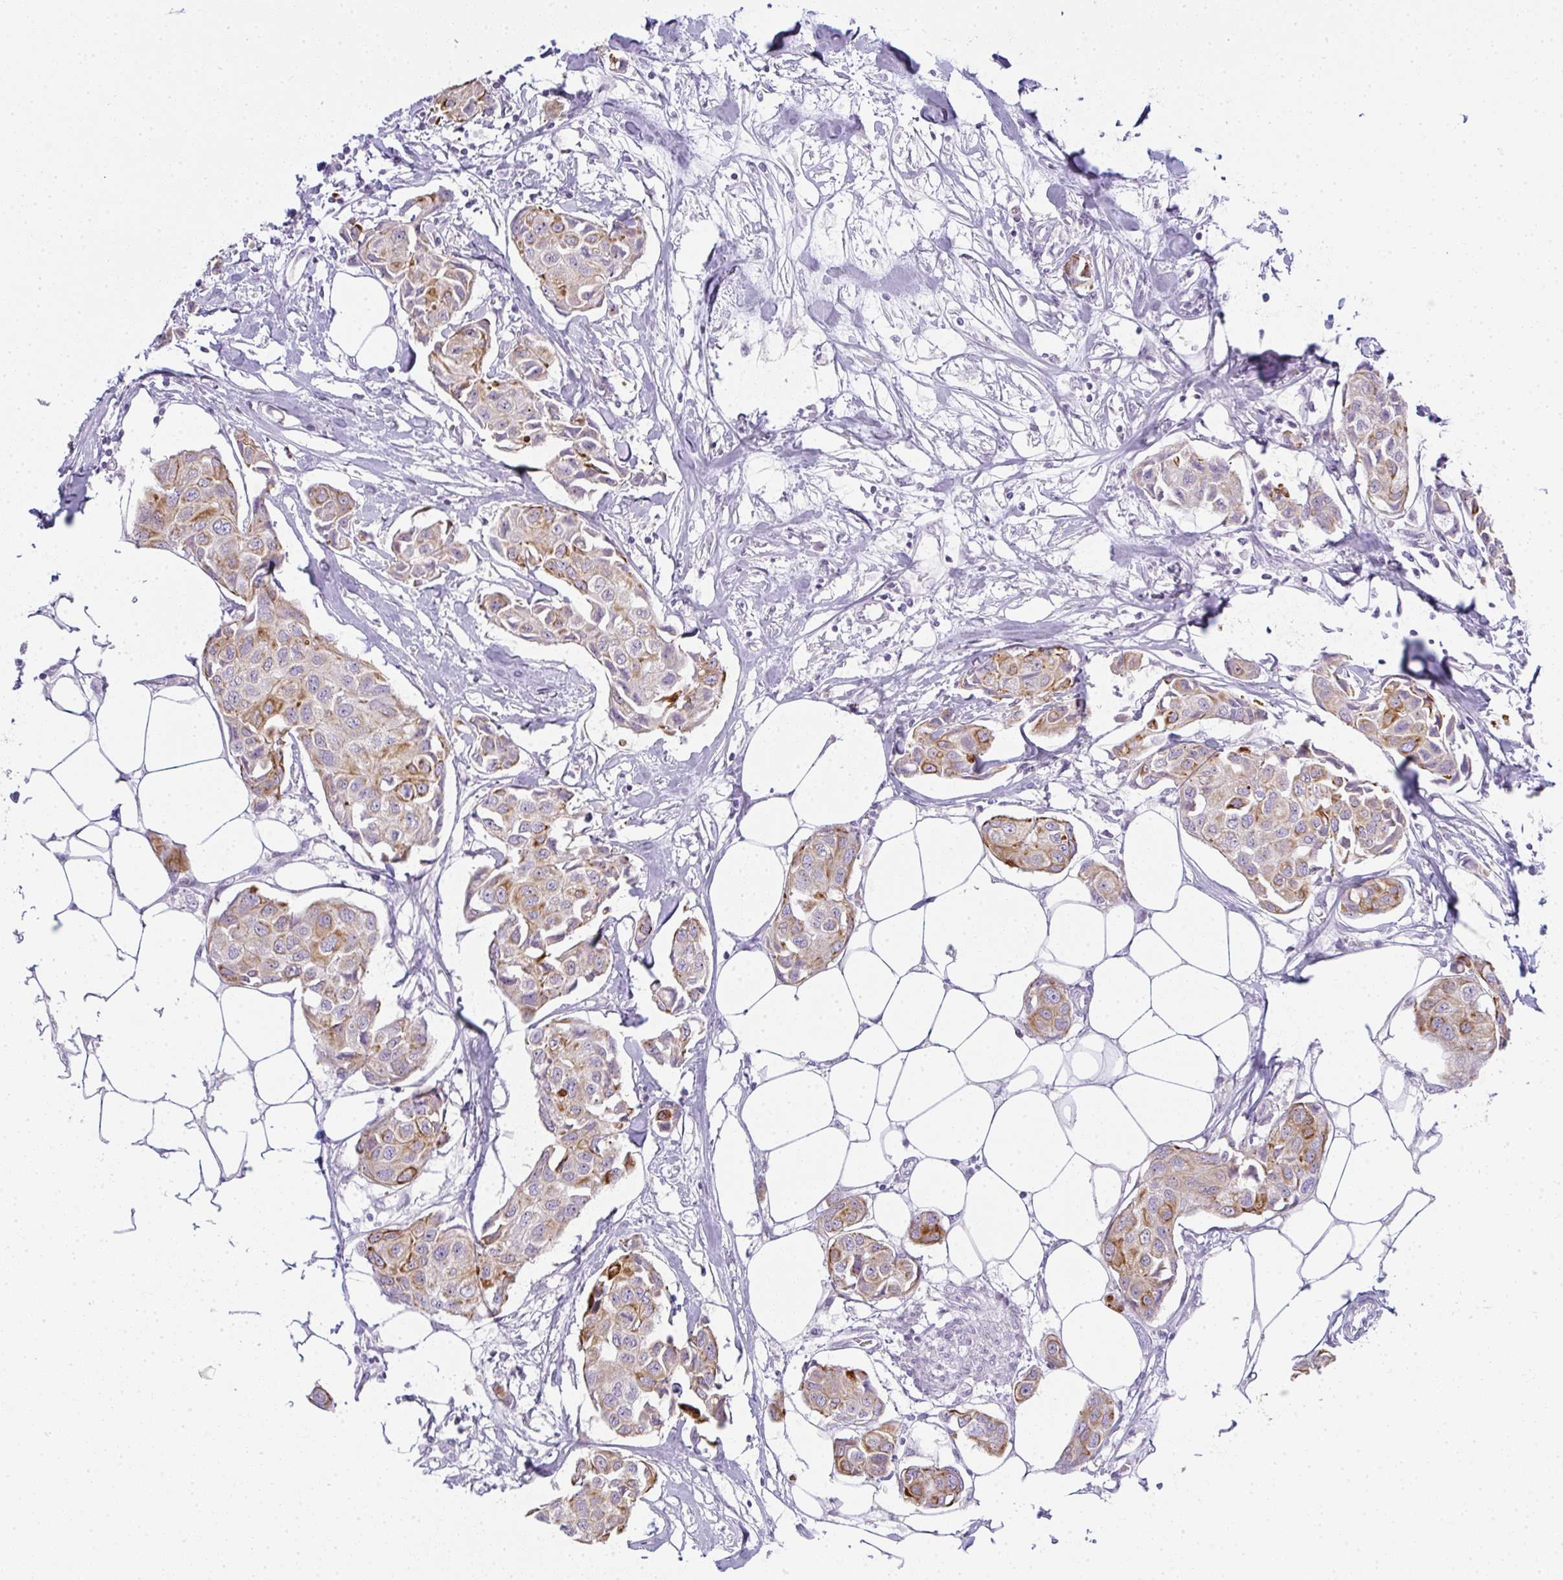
{"staining": {"intensity": "moderate", "quantity": "25%-75%", "location": "cytoplasmic/membranous"}, "tissue": "breast cancer", "cell_type": "Tumor cells", "image_type": "cancer", "snomed": [{"axis": "morphology", "description": "Duct carcinoma"}, {"axis": "topography", "description": "Breast"}, {"axis": "topography", "description": "Lymph node"}], "caption": "Breast cancer (intraductal carcinoma) stained with a brown dye shows moderate cytoplasmic/membranous positive expression in approximately 25%-75% of tumor cells.", "gene": "SIRPB2", "patient": {"sex": "female", "age": 80}}